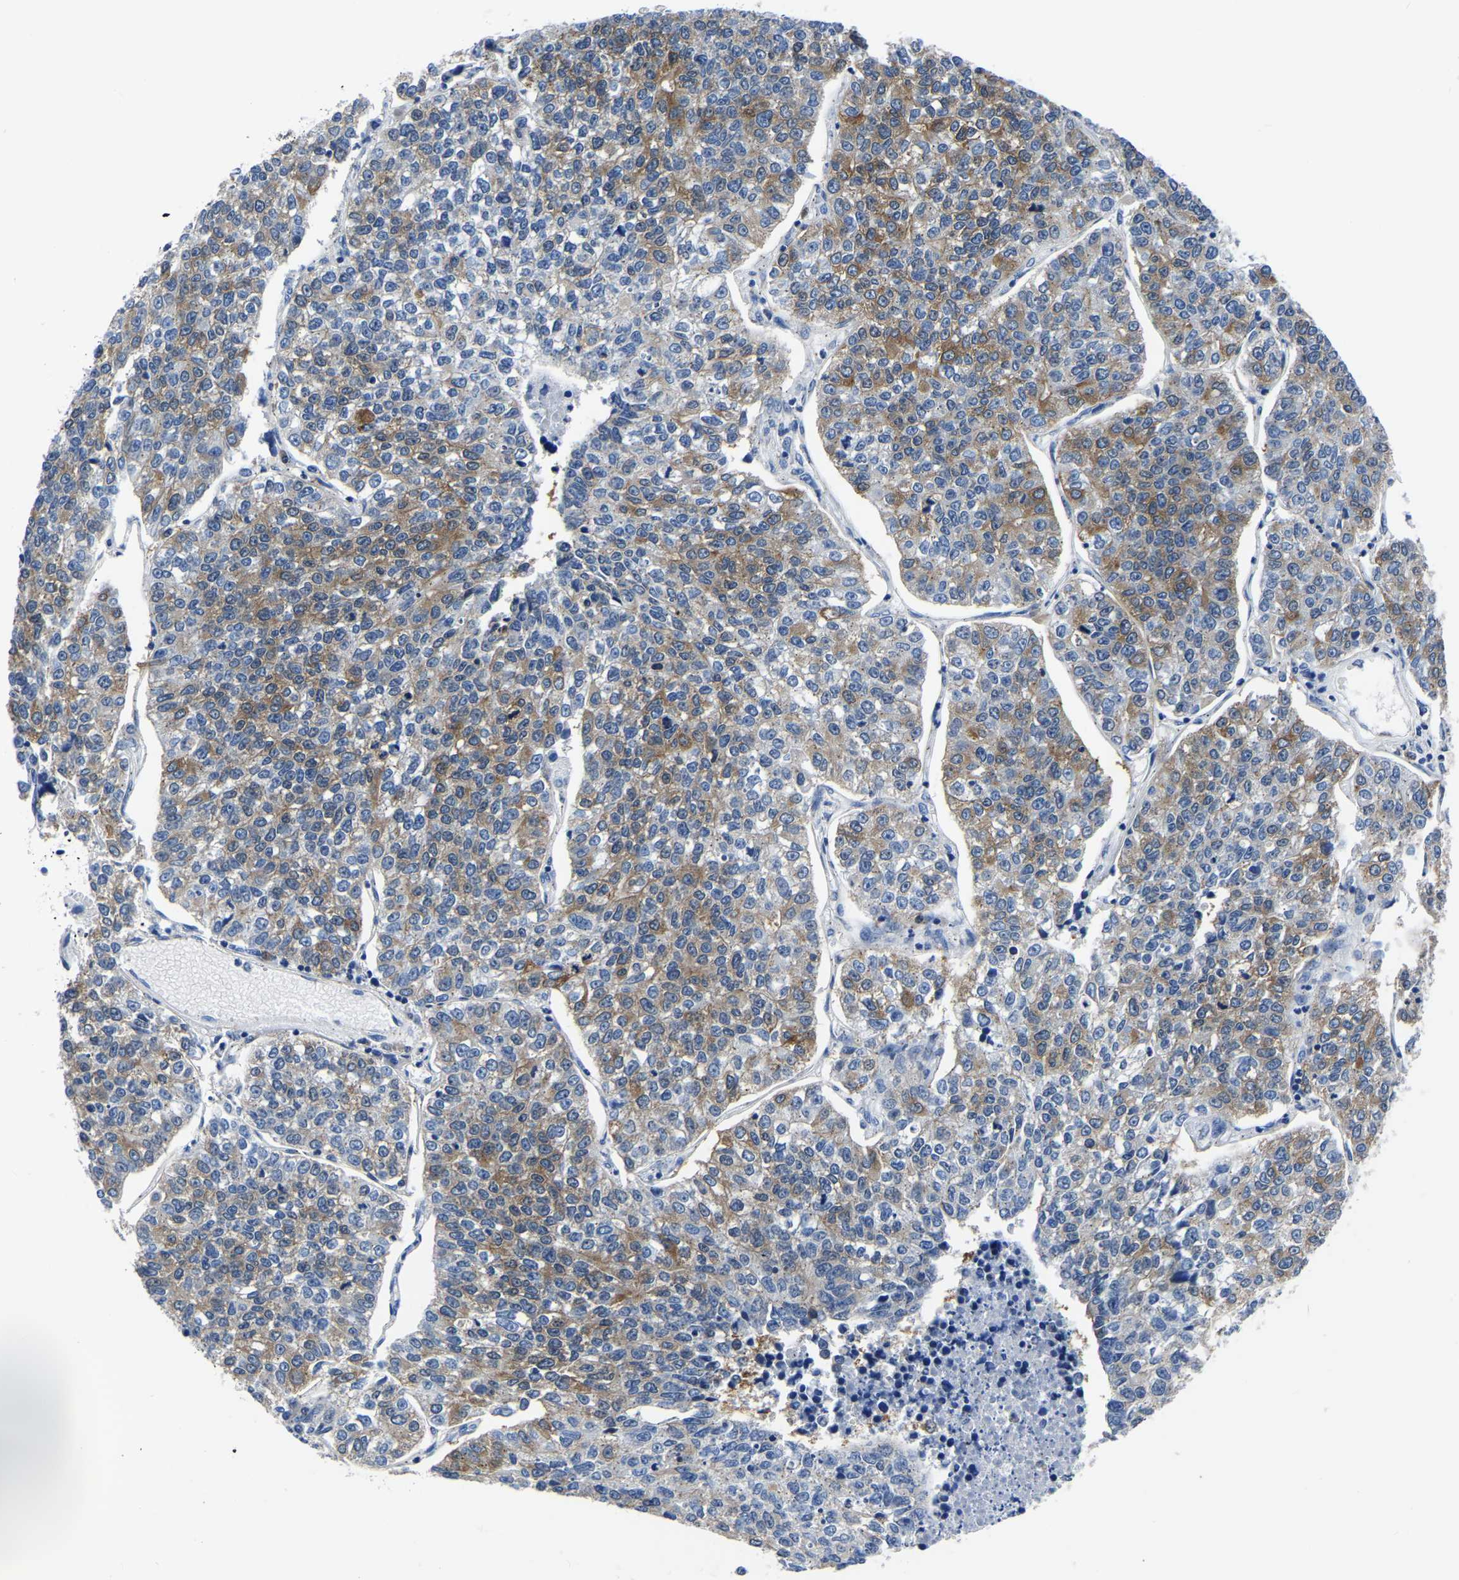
{"staining": {"intensity": "moderate", "quantity": "25%-75%", "location": "cytoplasmic/membranous"}, "tissue": "lung cancer", "cell_type": "Tumor cells", "image_type": "cancer", "snomed": [{"axis": "morphology", "description": "Adenocarcinoma, NOS"}, {"axis": "topography", "description": "Lung"}], "caption": "There is medium levels of moderate cytoplasmic/membranous staining in tumor cells of adenocarcinoma (lung), as demonstrated by immunohistochemical staining (brown color).", "gene": "TFG", "patient": {"sex": "male", "age": 49}}